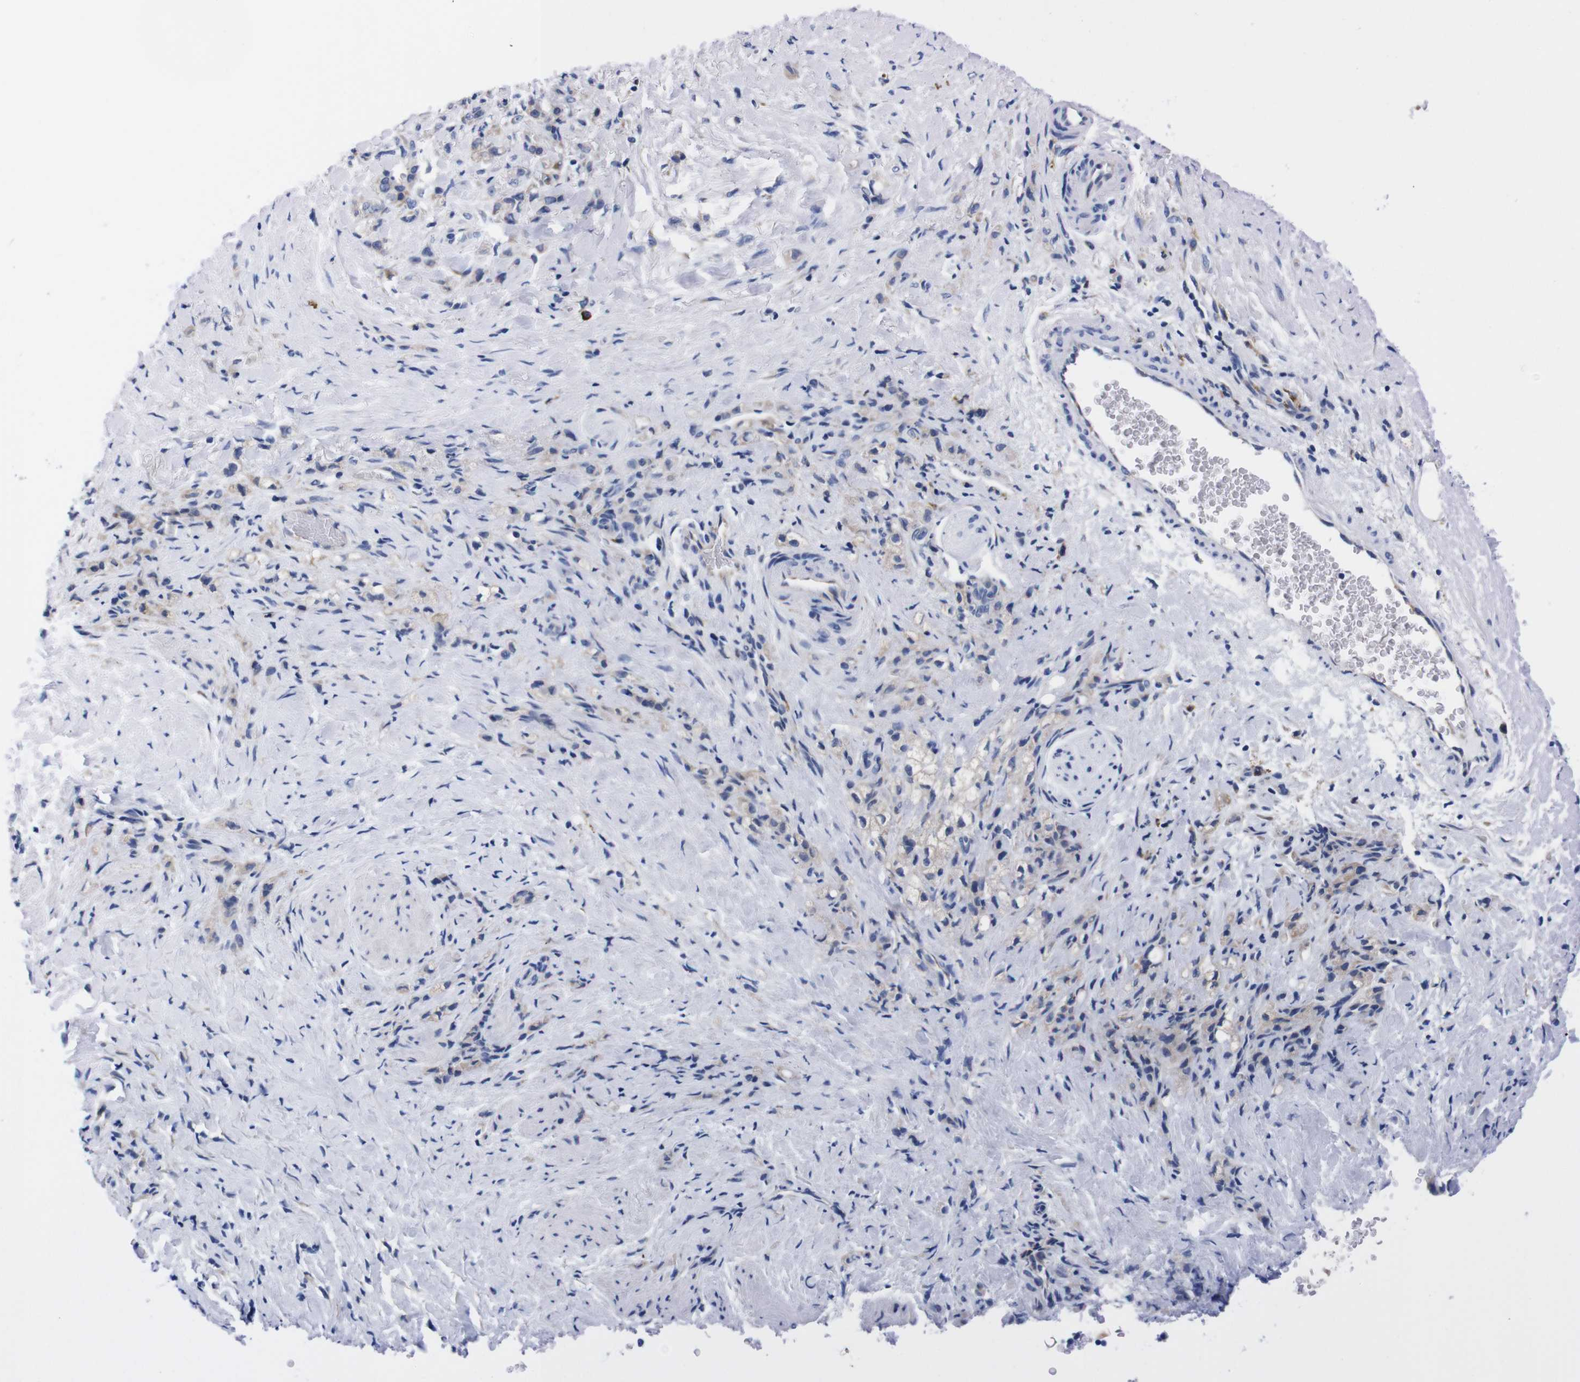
{"staining": {"intensity": "negative", "quantity": "none", "location": "none"}, "tissue": "stomach cancer", "cell_type": "Tumor cells", "image_type": "cancer", "snomed": [{"axis": "morphology", "description": "Adenocarcinoma, NOS"}, {"axis": "topography", "description": "Stomach"}], "caption": "Human stomach cancer stained for a protein using IHC exhibits no expression in tumor cells.", "gene": "NEBL", "patient": {"sex": "male", "age": 82}}